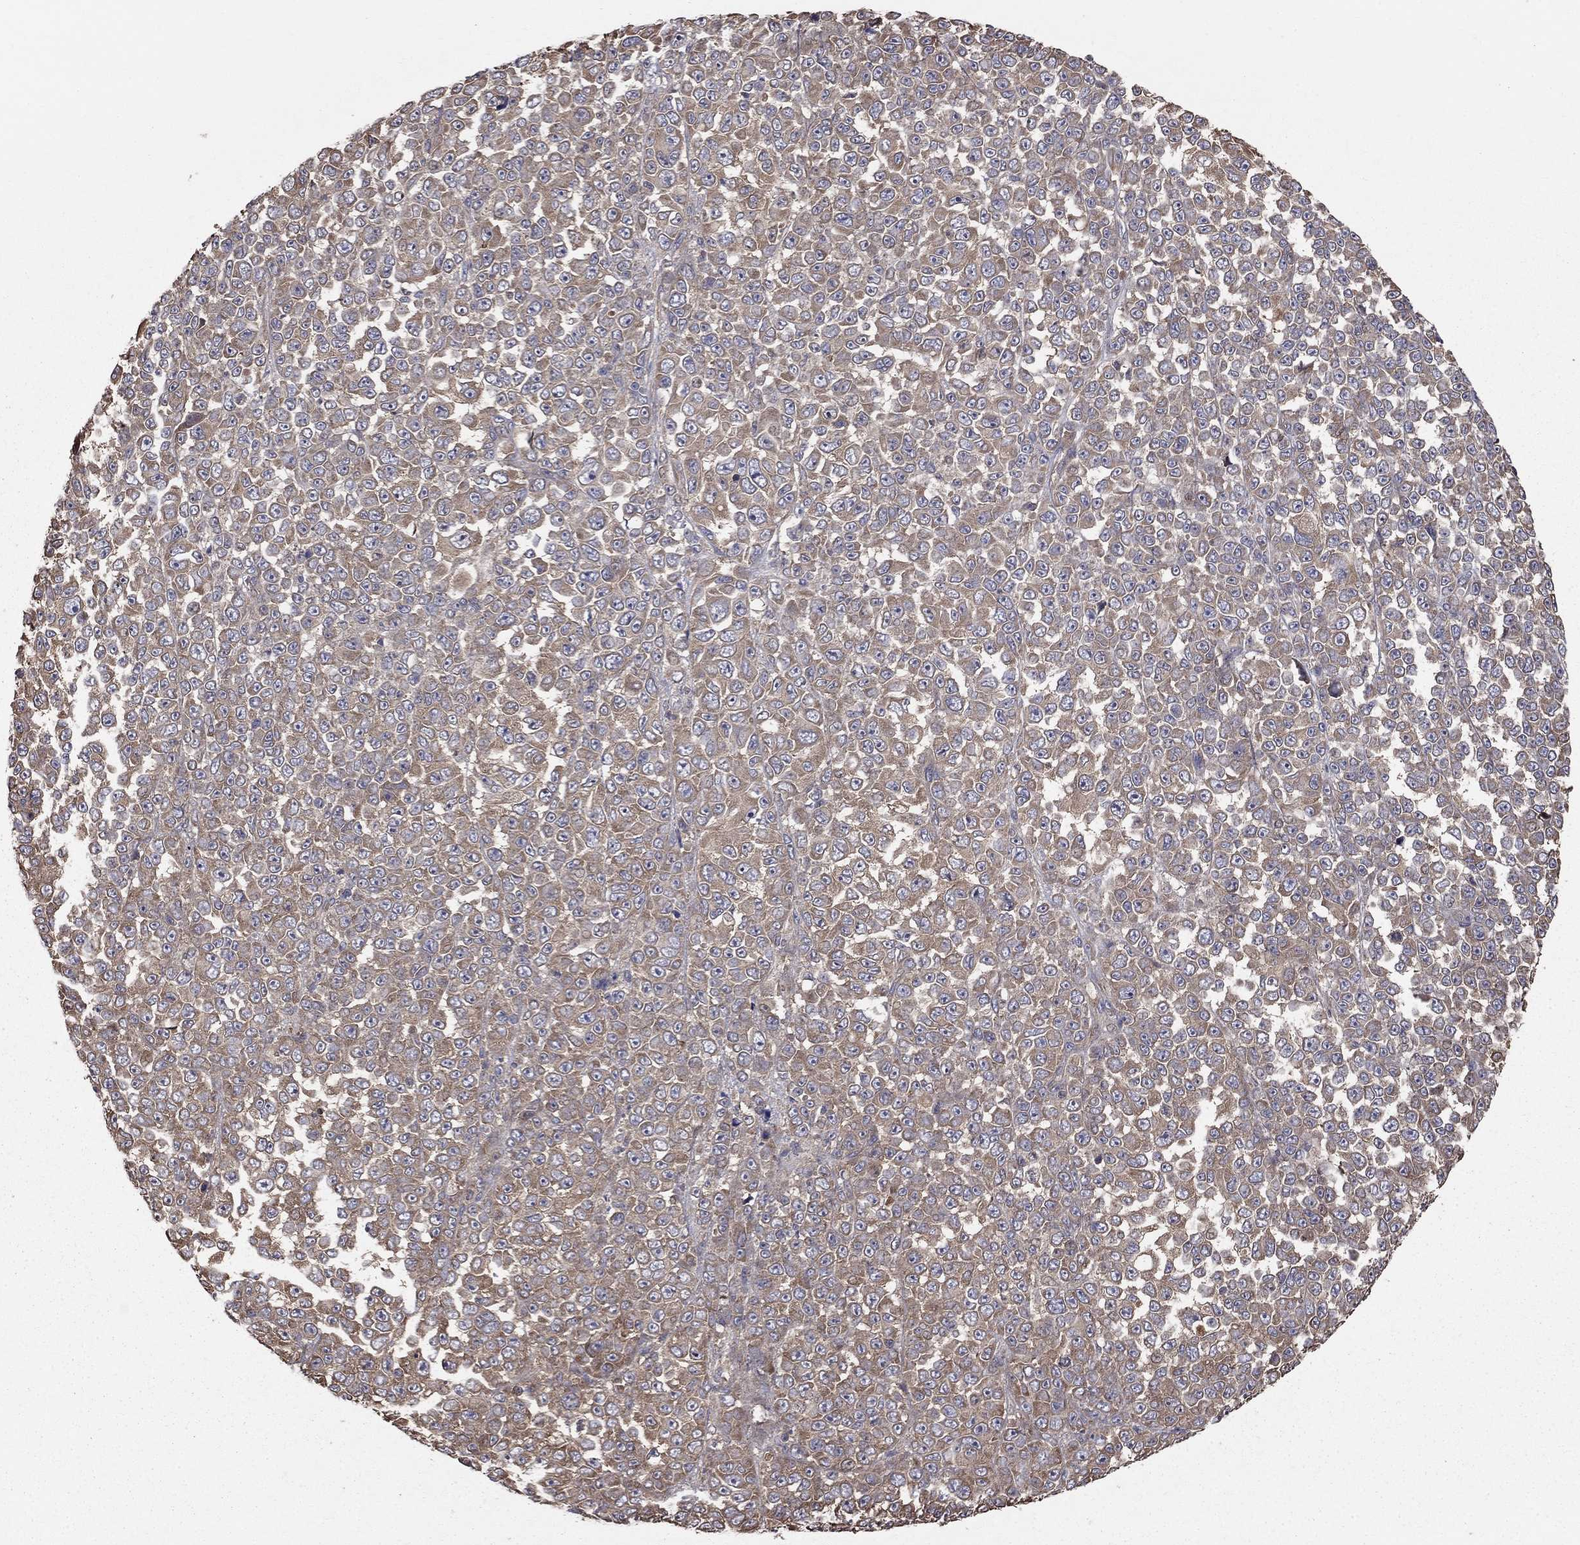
{"staining": {"intensity": "weak", "quantity": "25%-75%", "location": "cytoplasmic/membranous"}, "tissue": "melanoma", "cell_type": "Tumor cells", "image_type": "cancer", "snomed": [{"axis": "morphology", "description": "Malignant melanoma, NOS"}, {"axis": "topography", "description": "Skin"}], "caption": "Malignant melanoma tissue exhibits weak cytoplasmic/membranous expression in approximately 25%-75% of tumor cells The staining was performed using DAB to visualize the protein expression in brown, while the nuclei were stained in blue with hematoxylin (Magnification: 20x).", "gene": "BABAM2", "patient": {"sex": "female", "age": 95}}